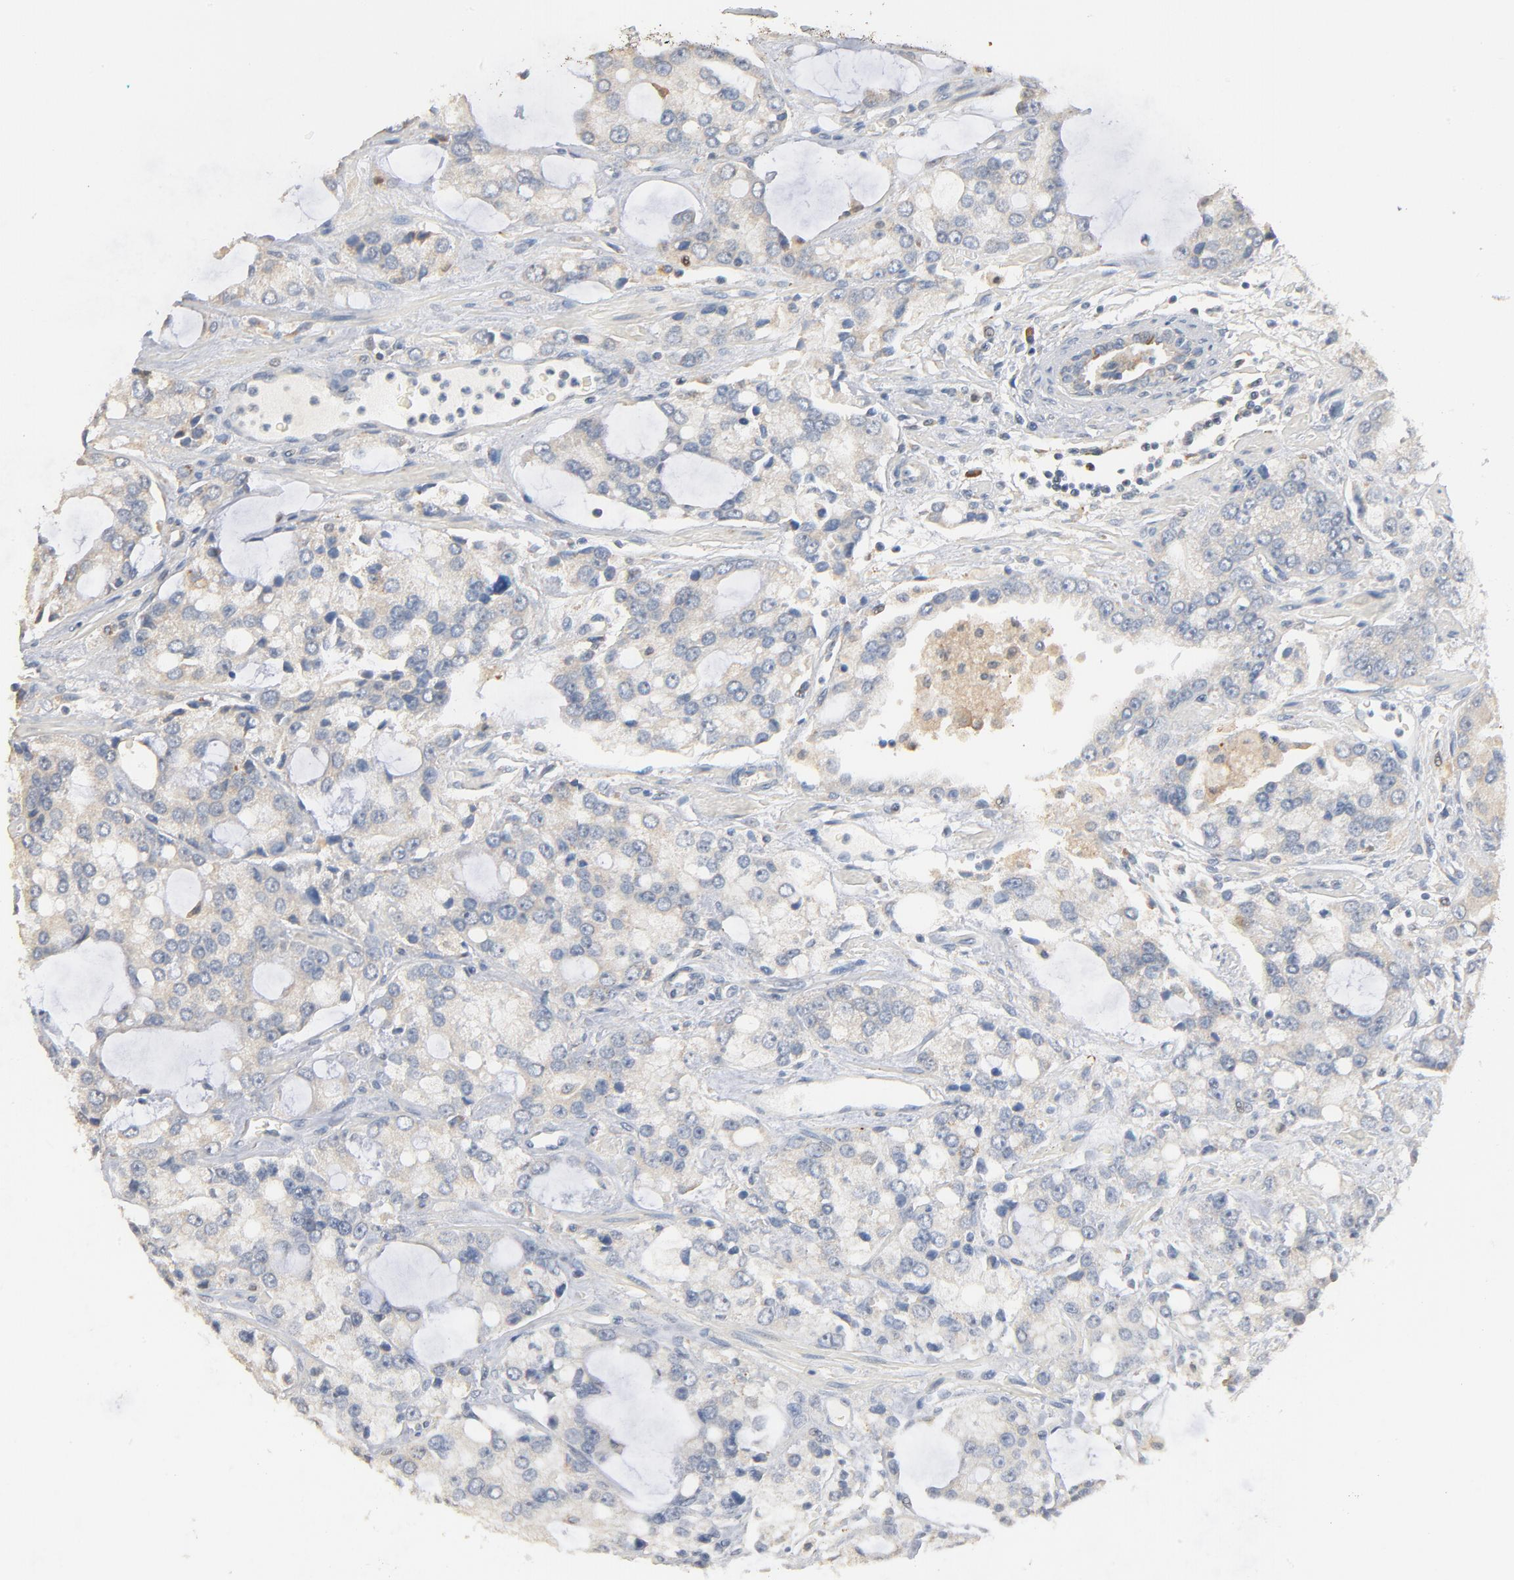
{"staining": {"intensity": "negative", "quantity": "none", "location": "none"}, "tissue": "prostate cancer", "cell_type": "Tumor cells", "image_type": "cancer", "snomed": [{"axis": "morphology", "description": "Adenocarcinoma, High grade"}, {"axis": "topography", "description": "Prostate"}], "caption": "IHC micrograph of human prostate cancer stained for a protein (brown), which exhibits no expression in tumor cells. Brightfield microscopy of IHC stained with DAB (3,3'-diaminobenzidine) (brown) and hematoxylin (blue), captured at high magnification.", "gene": "ZDHHC8", "patient": {"sex": "male", "age": 67}}